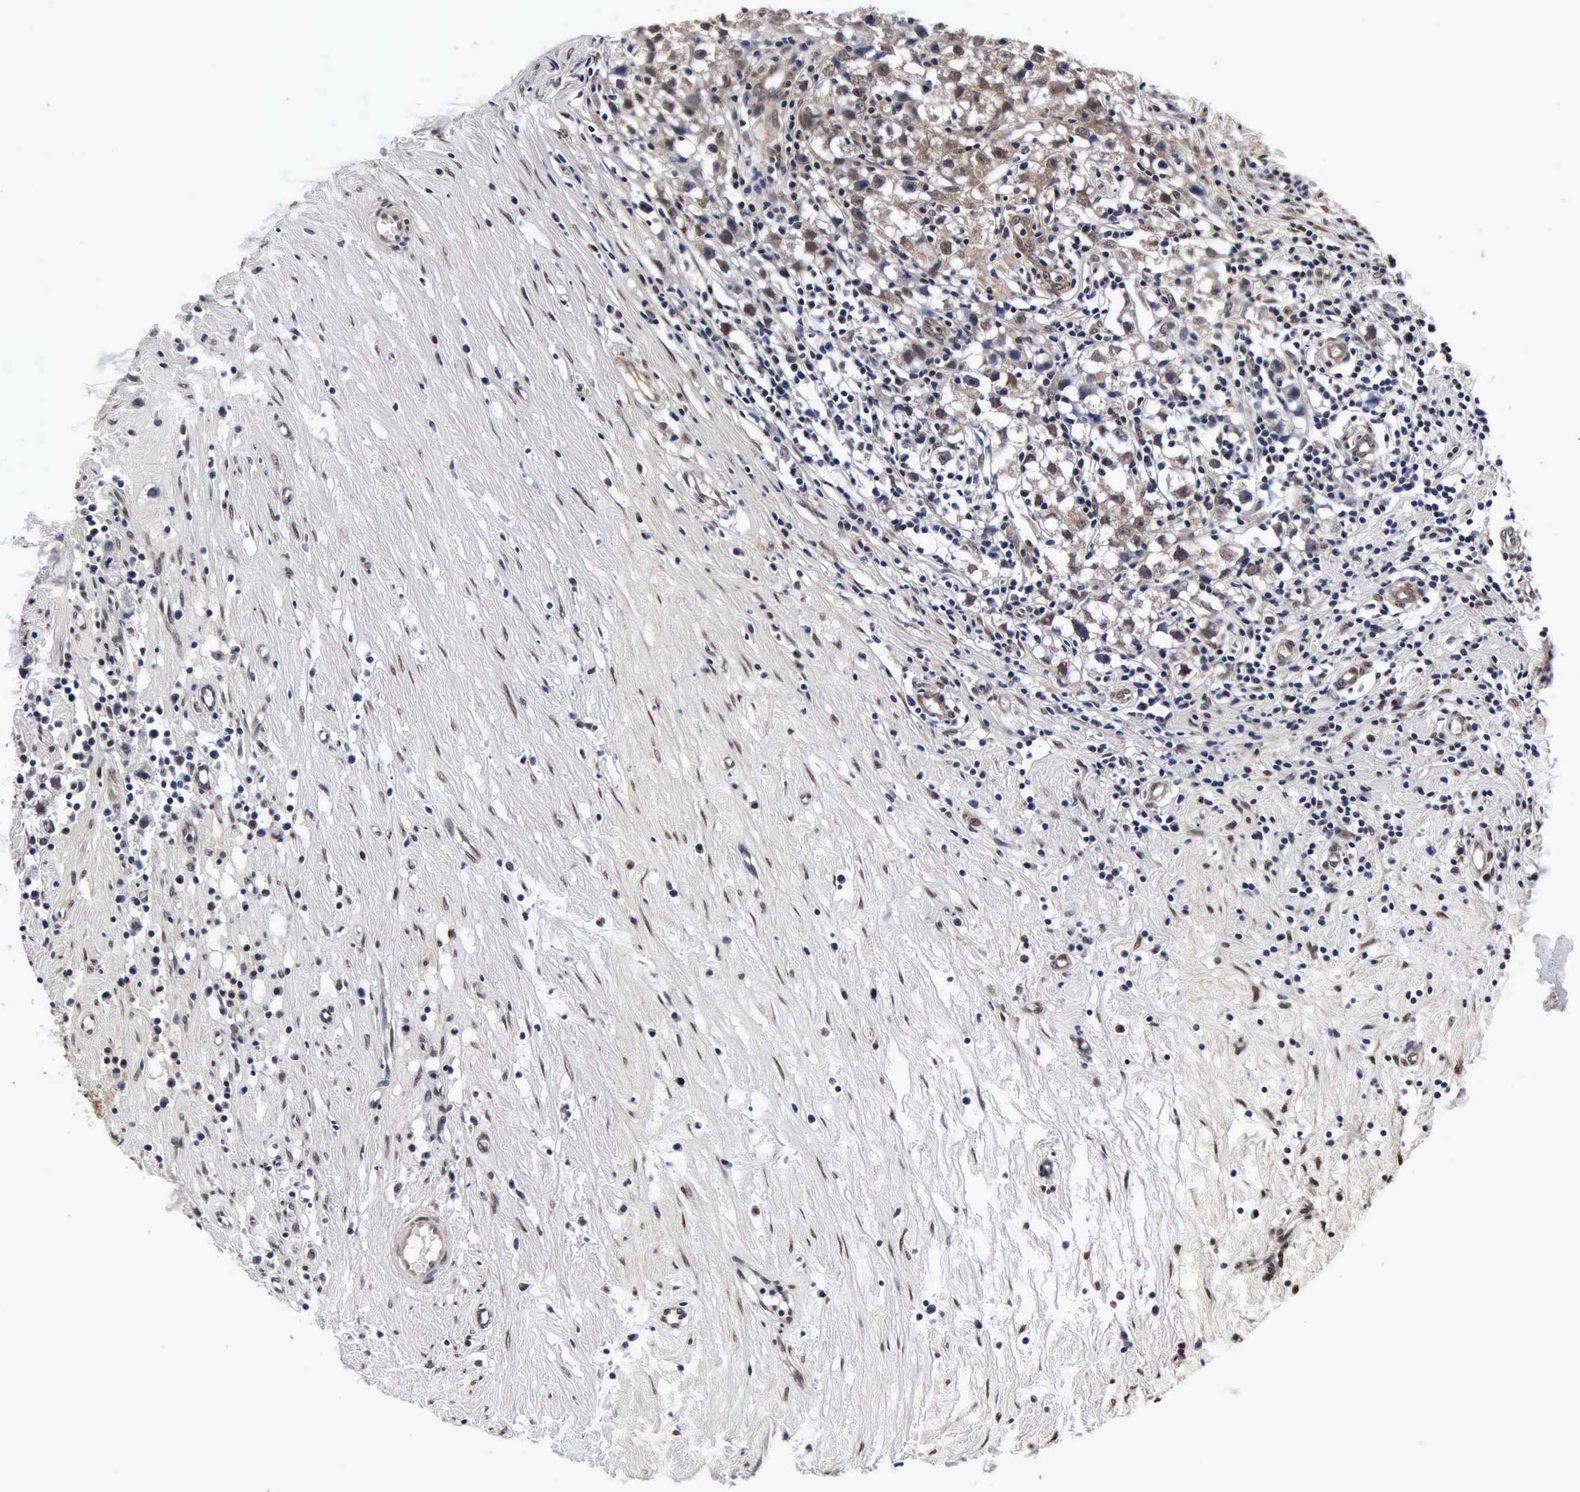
{"staining": {"intensity": "weak", "quantity": ">75%", "location": "cytoplasmic/membranous,nuclear"}, "tissue": "testis cancer", "cell_type": "Tumor cells", "image_type": "cancer", "snomed": [{"axis": "morphology", "description": "Seminoma, NOS"}, {"axis": "topography", "description": "Testis"}], "caption": "IHC micrograph of neoplastic tissue: testis cancer stained using IHC demonstrates low levels of weak protein expression localized specifically in the cytoplasmic/membranous and nuclear of tumor cells, appearing as a cytoplasmic/membranous and nuclear brown color.", "gene": "UBC", "patient": {"sex": "male", "age": 35}}